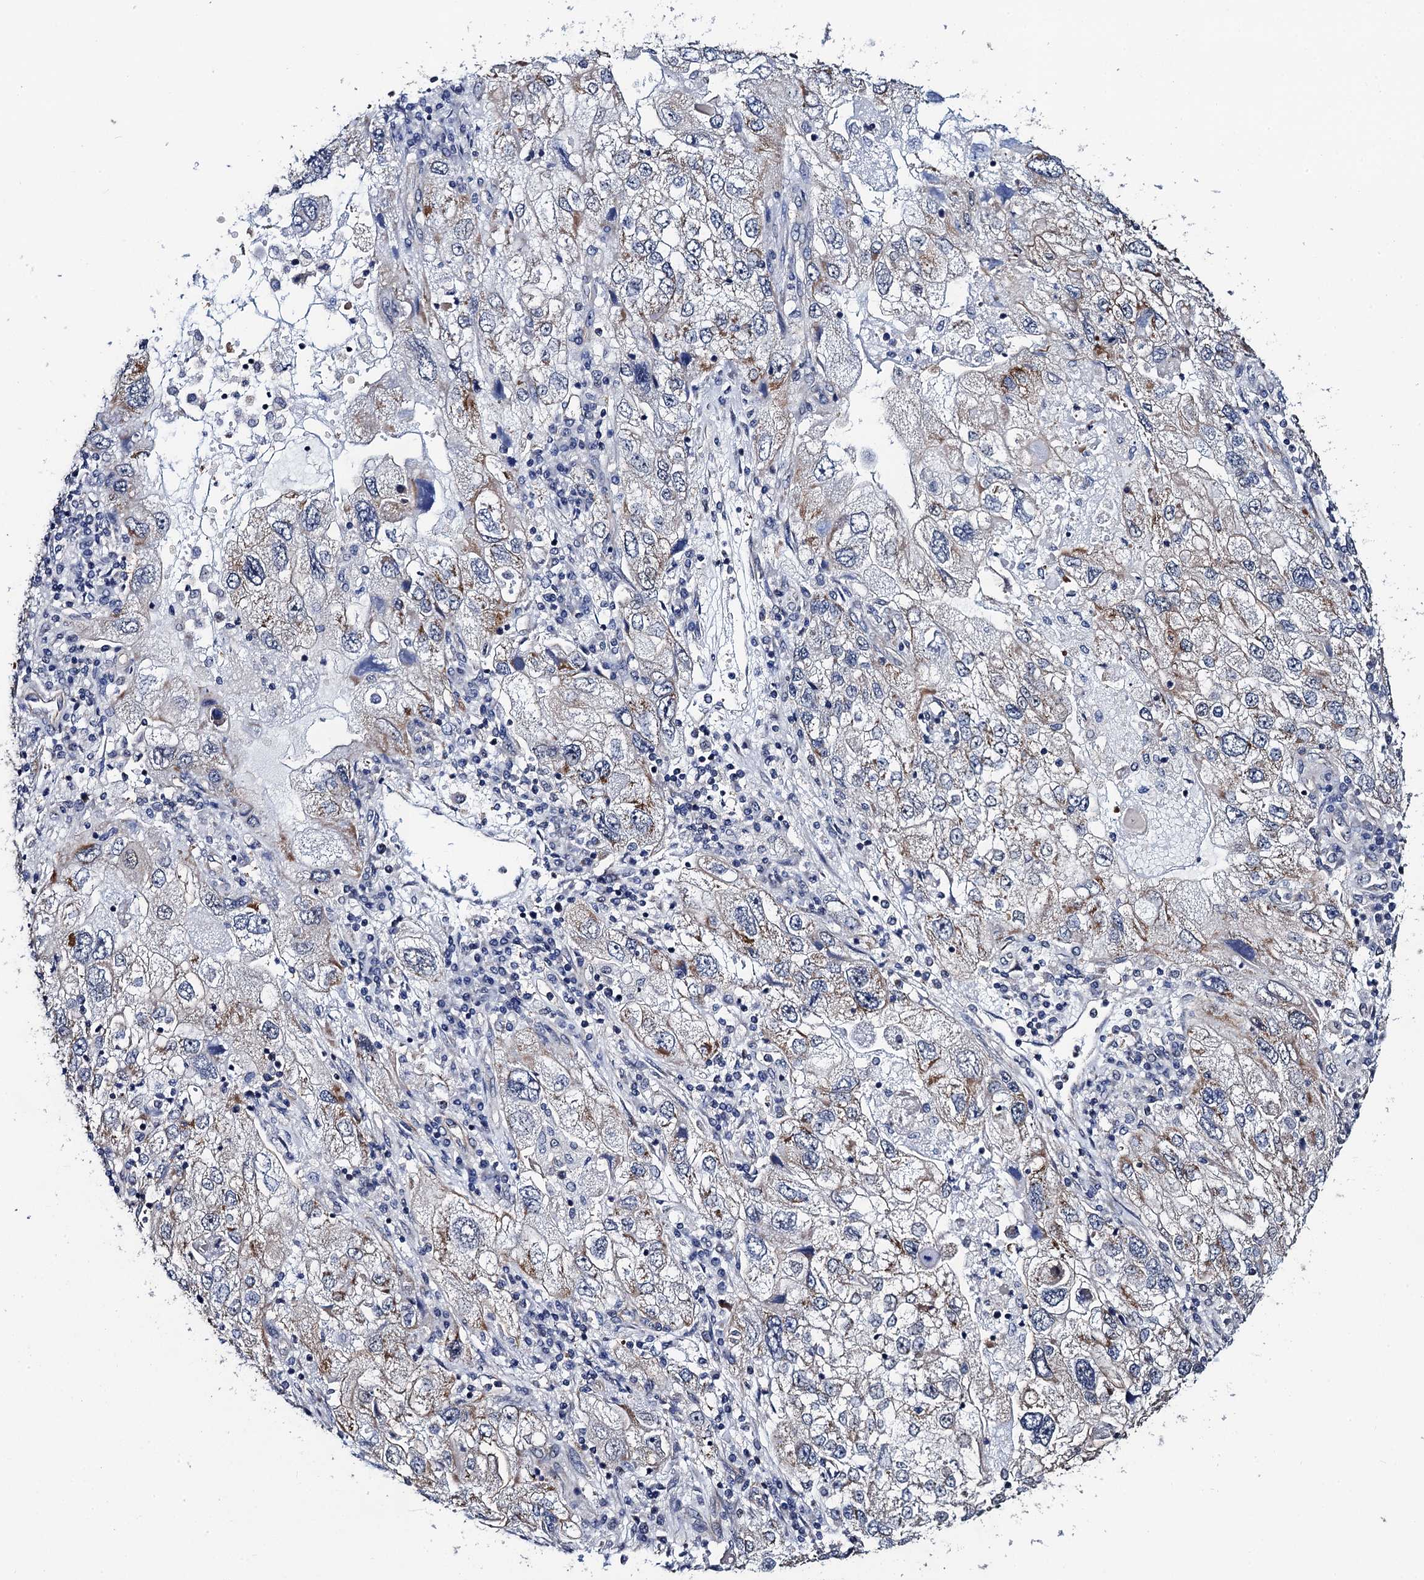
{"staining": {"intensity": "weak", "quantity": "25%-75%", "location": "cytoplasmic/membranous"}, "tissue": "endometrial cancer", "cell_type": "Tumor cells", "image_type": "cancer", "snomed": [{"axis": "morphology", "description": "Adenocarcinoma, NOS"}, {"axis": "topography", "description": "Endometrium"}], "caption": "Human endometrial adenocarcinoma stained with a protein marker reveals weak staining in tumor cells.", "gene": "PTCD3", "patient": {"sex": "female", "age": 49}}